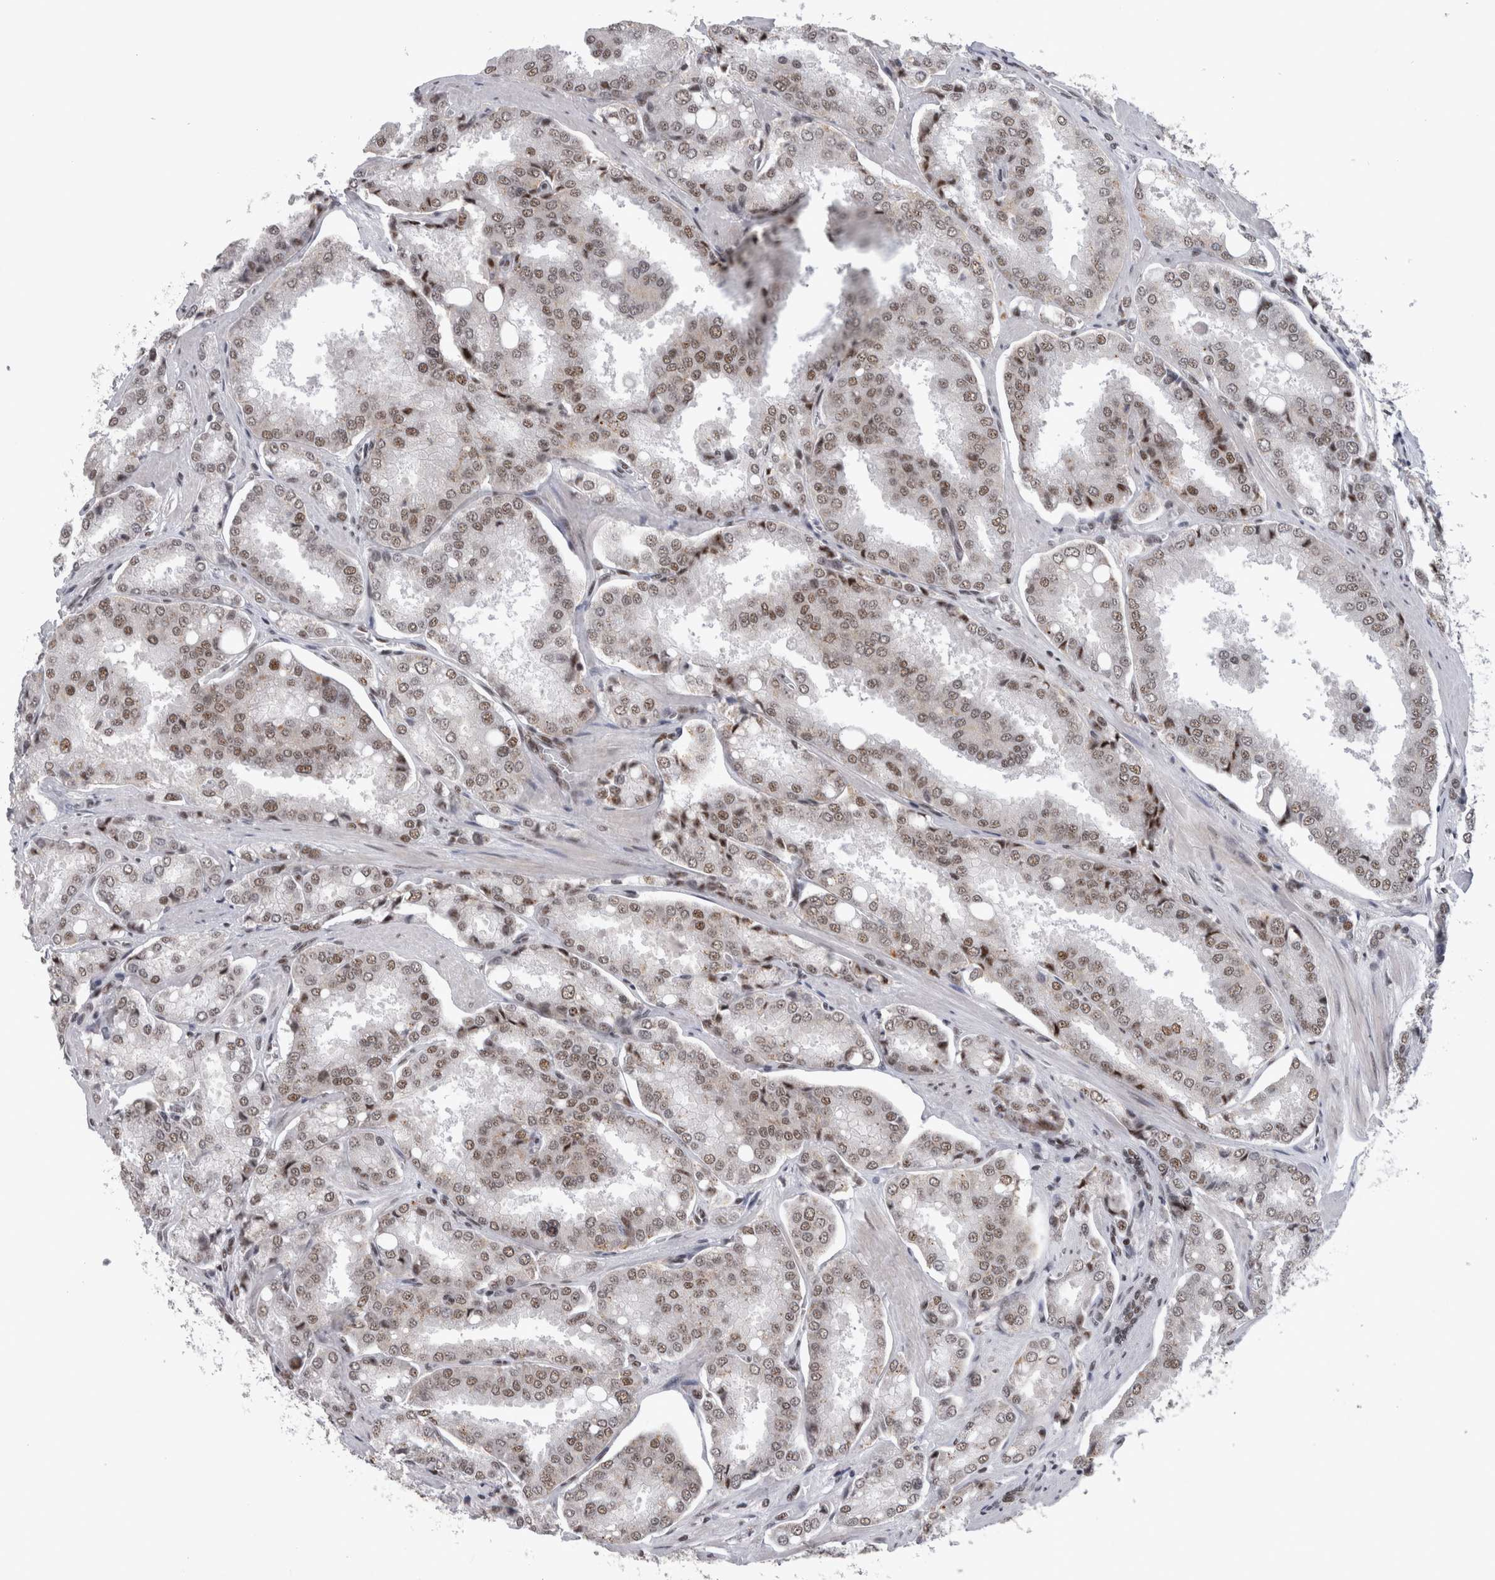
{"staining": {"intensity": "moderate", "quantity": "25%-75%", "location": "nuclear"}, "tissue": "prostate cancer", "cell_type": "Tumor cells", "image_type": "cancer", "snomed": [{"axis": "morphology", "description": "Adenocarcinoma, High grade"}, {"axis": "topography", "description": "Prostate"}], "caption": "Protein staining of prostate cancer tissue shows moderate nuclear positivity in about 25%-75% of tumor cells. The staining is performed using DAB brown chromogen to label protein expression. The nuclei are counter-stained blue using hematoxylin.", "gene": "CDK11A", "patient": {"sex": "male", "age": 50}}